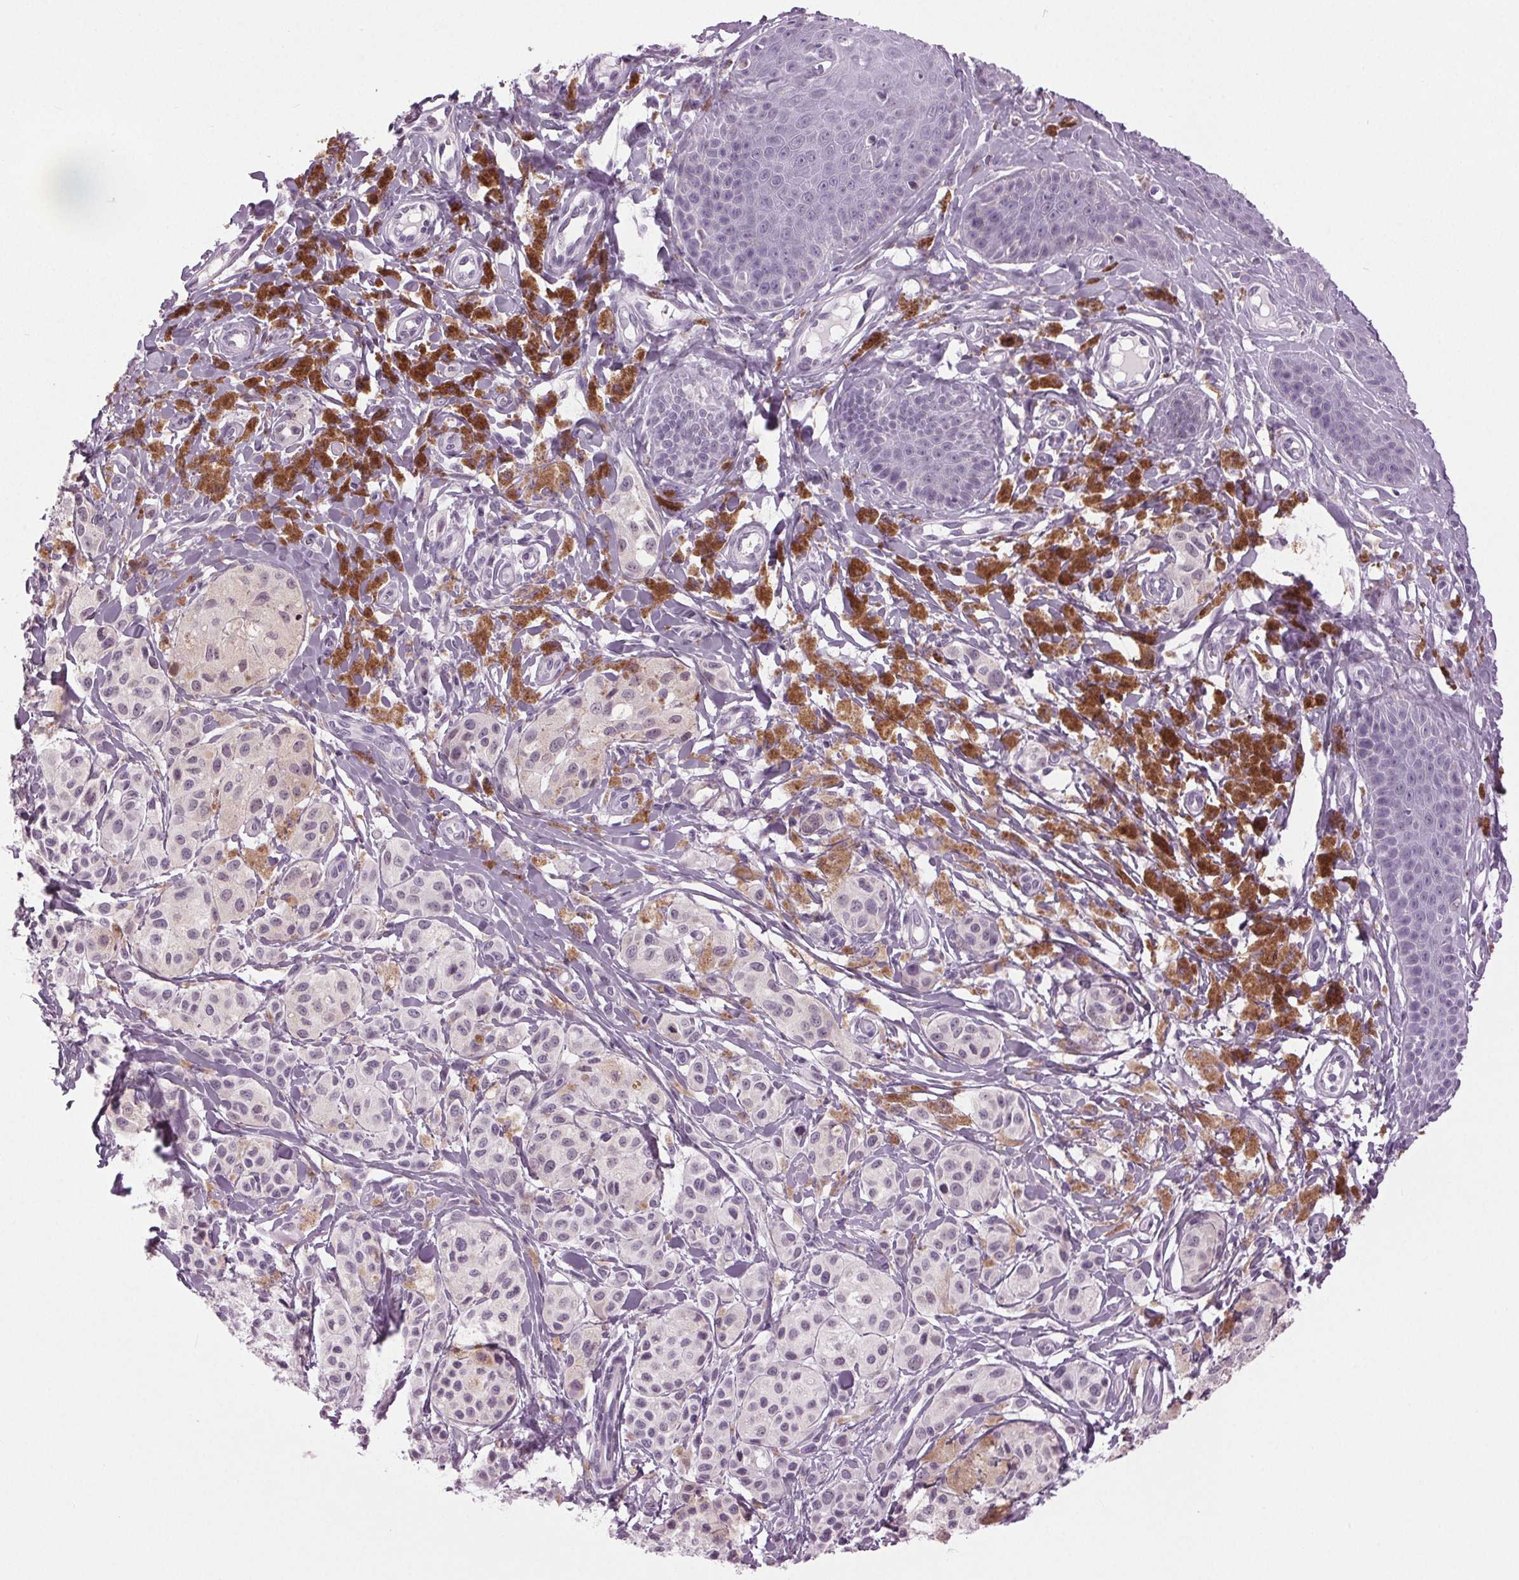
{"staining": {"intensity": "negative", "quantity": "none", "location": "none"}, "tissue": "melanoma", "cell_type": "Tumor cells", "image_type": "cancer", "snomed": [{"axis": "morphology", "description": "Malignant melanoma, NOS"}, {"axis": "topography", "description": "Skin"}], "caption": "Tumor cells are negative for brown protein staining in melanoma.", "gene": "DNAH12", "patient": {"sex": "female", "age": 80}}